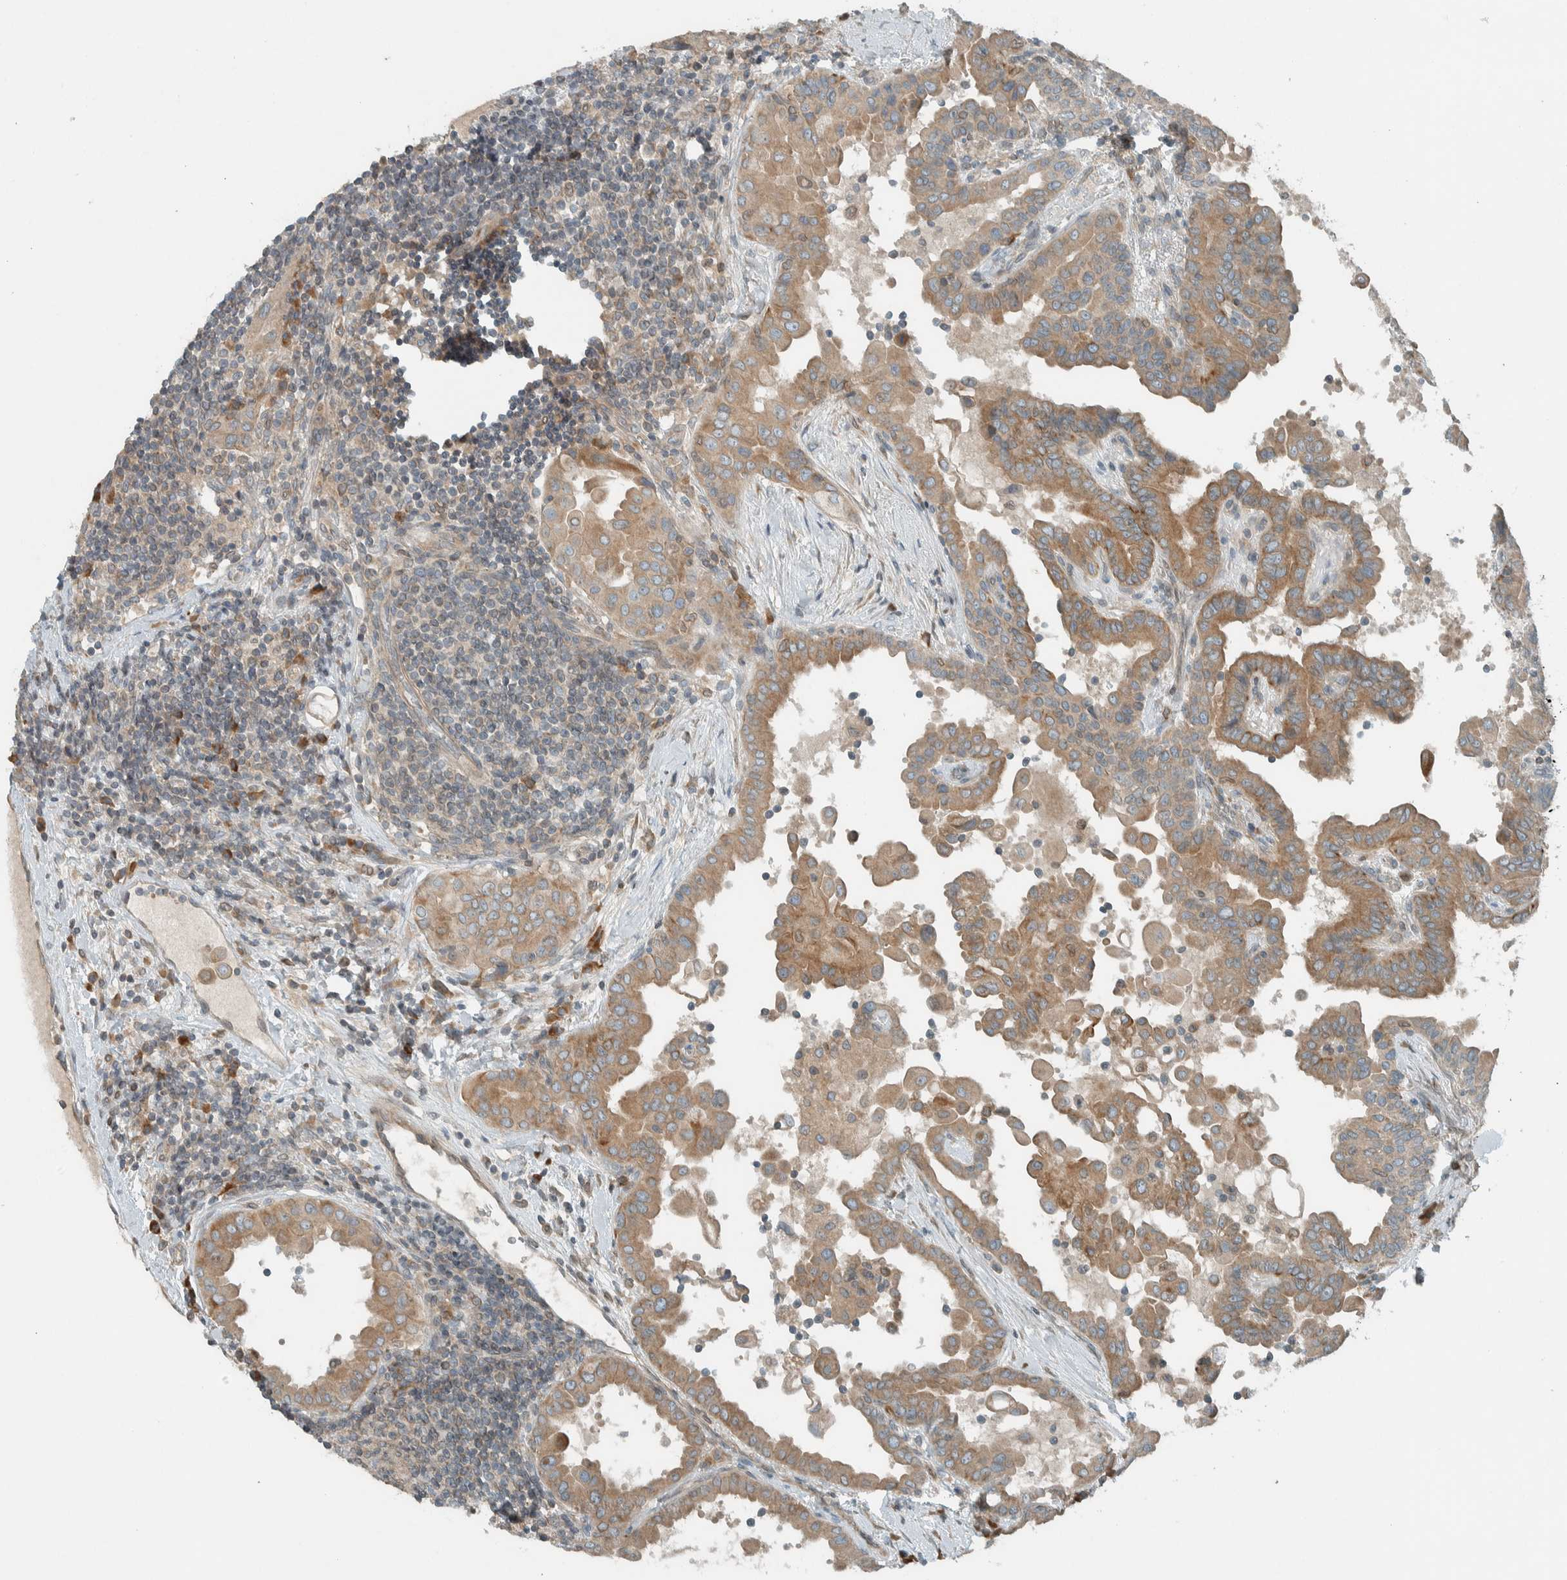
{"staining": {"intensity": "moderate", "quantity": ">75%", "location": "cytoplasmic/membranous"}, "tissue": "thyroid cancer", "cell_type": "Tumor cells", "image_type": "cancer", "snomed": [{"axis": "morphology", "description": "Papillary adenocarcinoma, NOS"}, {"axis": "topography", "description": "Thyroid gland"}], "caption": "A high-resolution photomicrograph shows immunohistochemistry (IHC) staining of thyroid cancer, which exhibits moderate cytoplasmic/membranous staining in approximately >75% of tumor cells. The staining was performed using DAB (3,3'-diaminobenzidine), with brown indicating positive protein expression. Nuclei are stained blue with hematoxylin.", "gene": "SEL1L", "patient": {"sex": "male", "age": 33}}